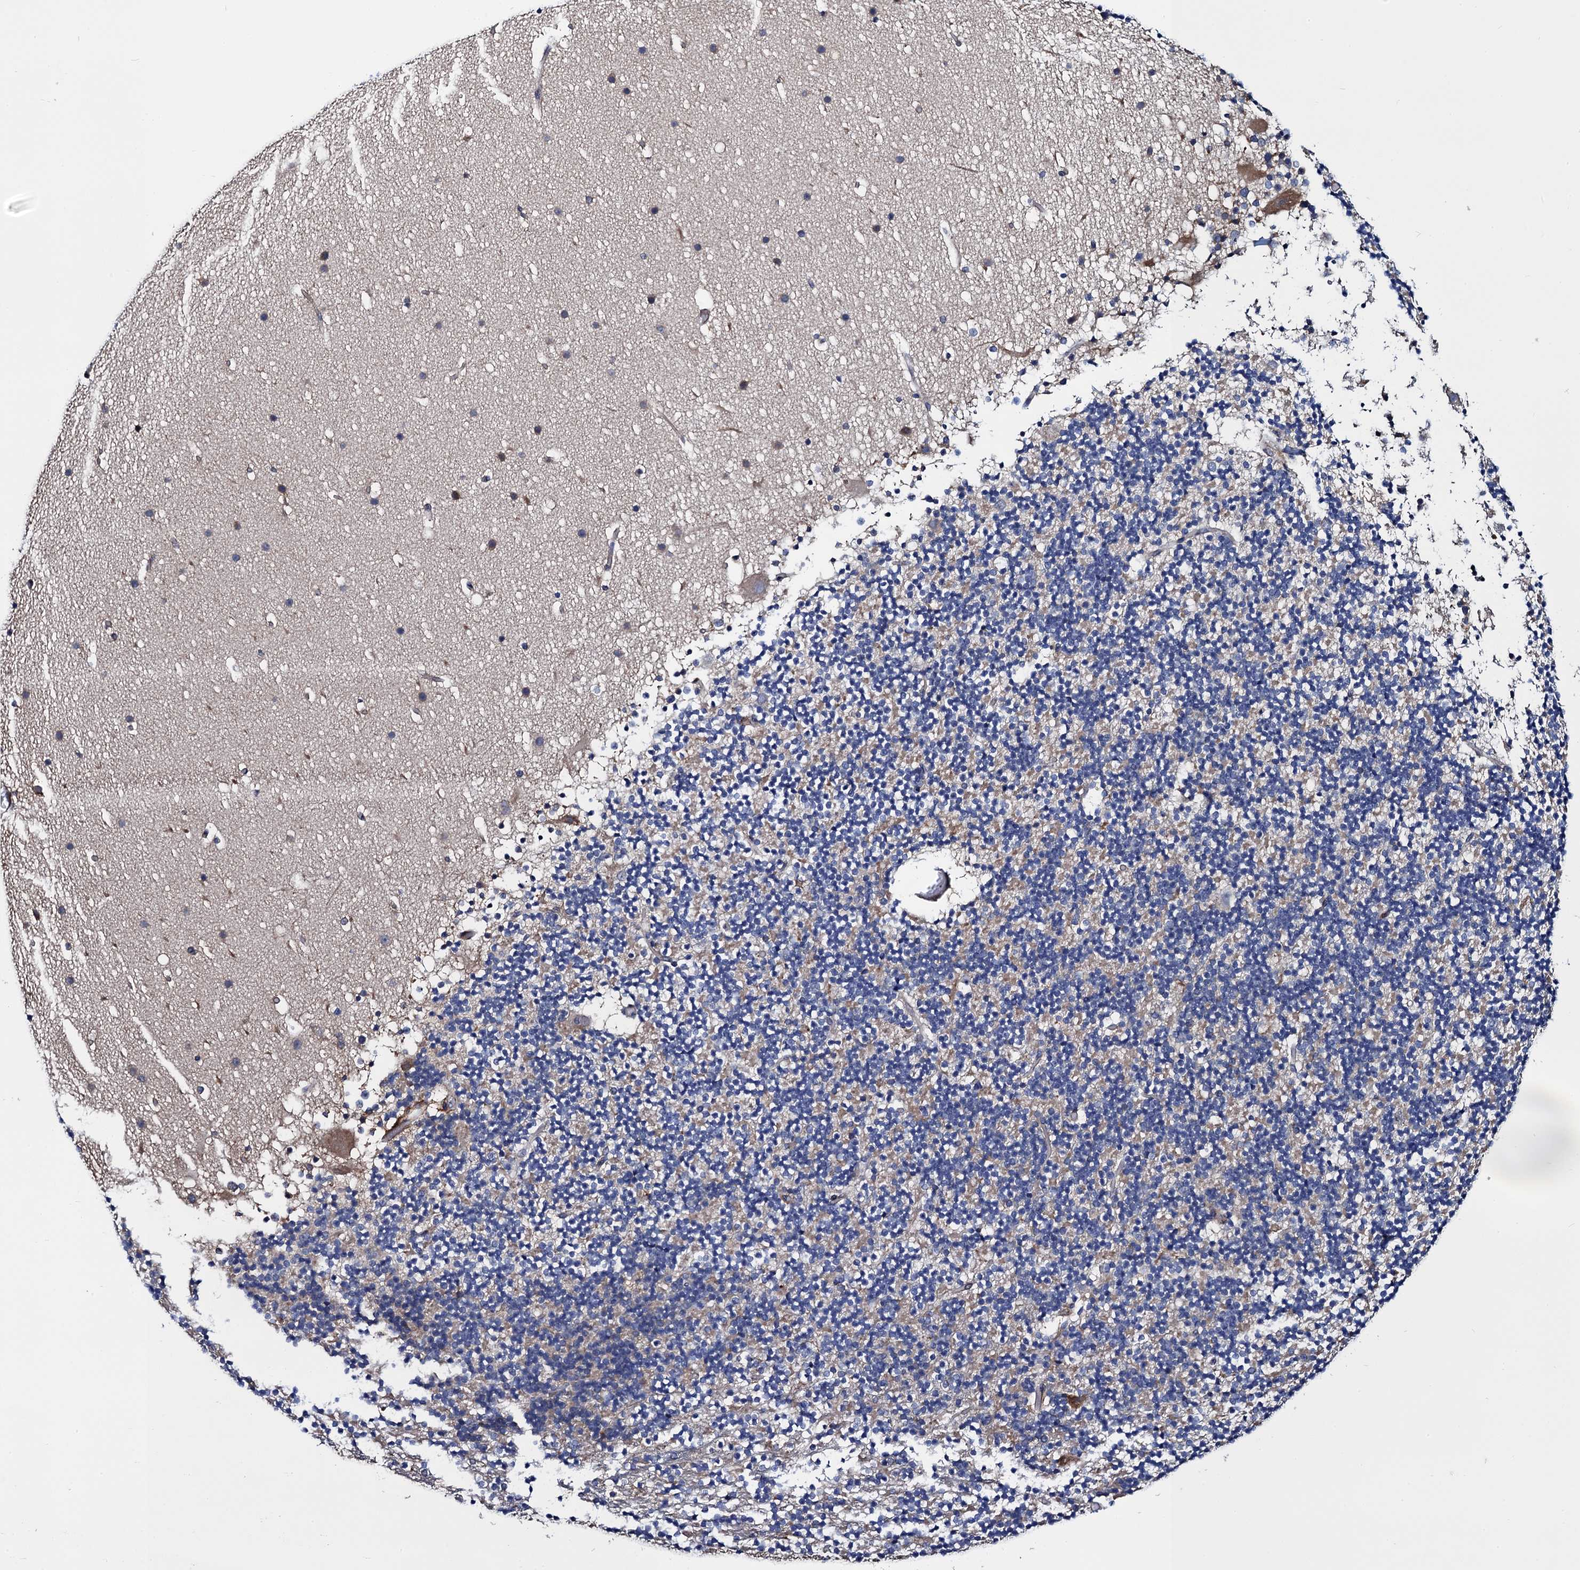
{"staining": {"intensity": "negative", "quantity": "none", "location": "none"}, "tissue": "cerebellum", "cell_type": "Cells in granular layer", "image_type": "normal", "snomed": [{"axis": "morphology", "description": "Normal tissue, NOS"}, {"axis": "topography", "description": "Cerebellum"}], "caption": "Image shows no protein positivity in cells in granular layer of benign cerebellum. (DAB (3,3'-diaminobenzidine) IHC, high magnification).", "gene": "PGLS", "patient": {"sex": "male", "age": 57}}